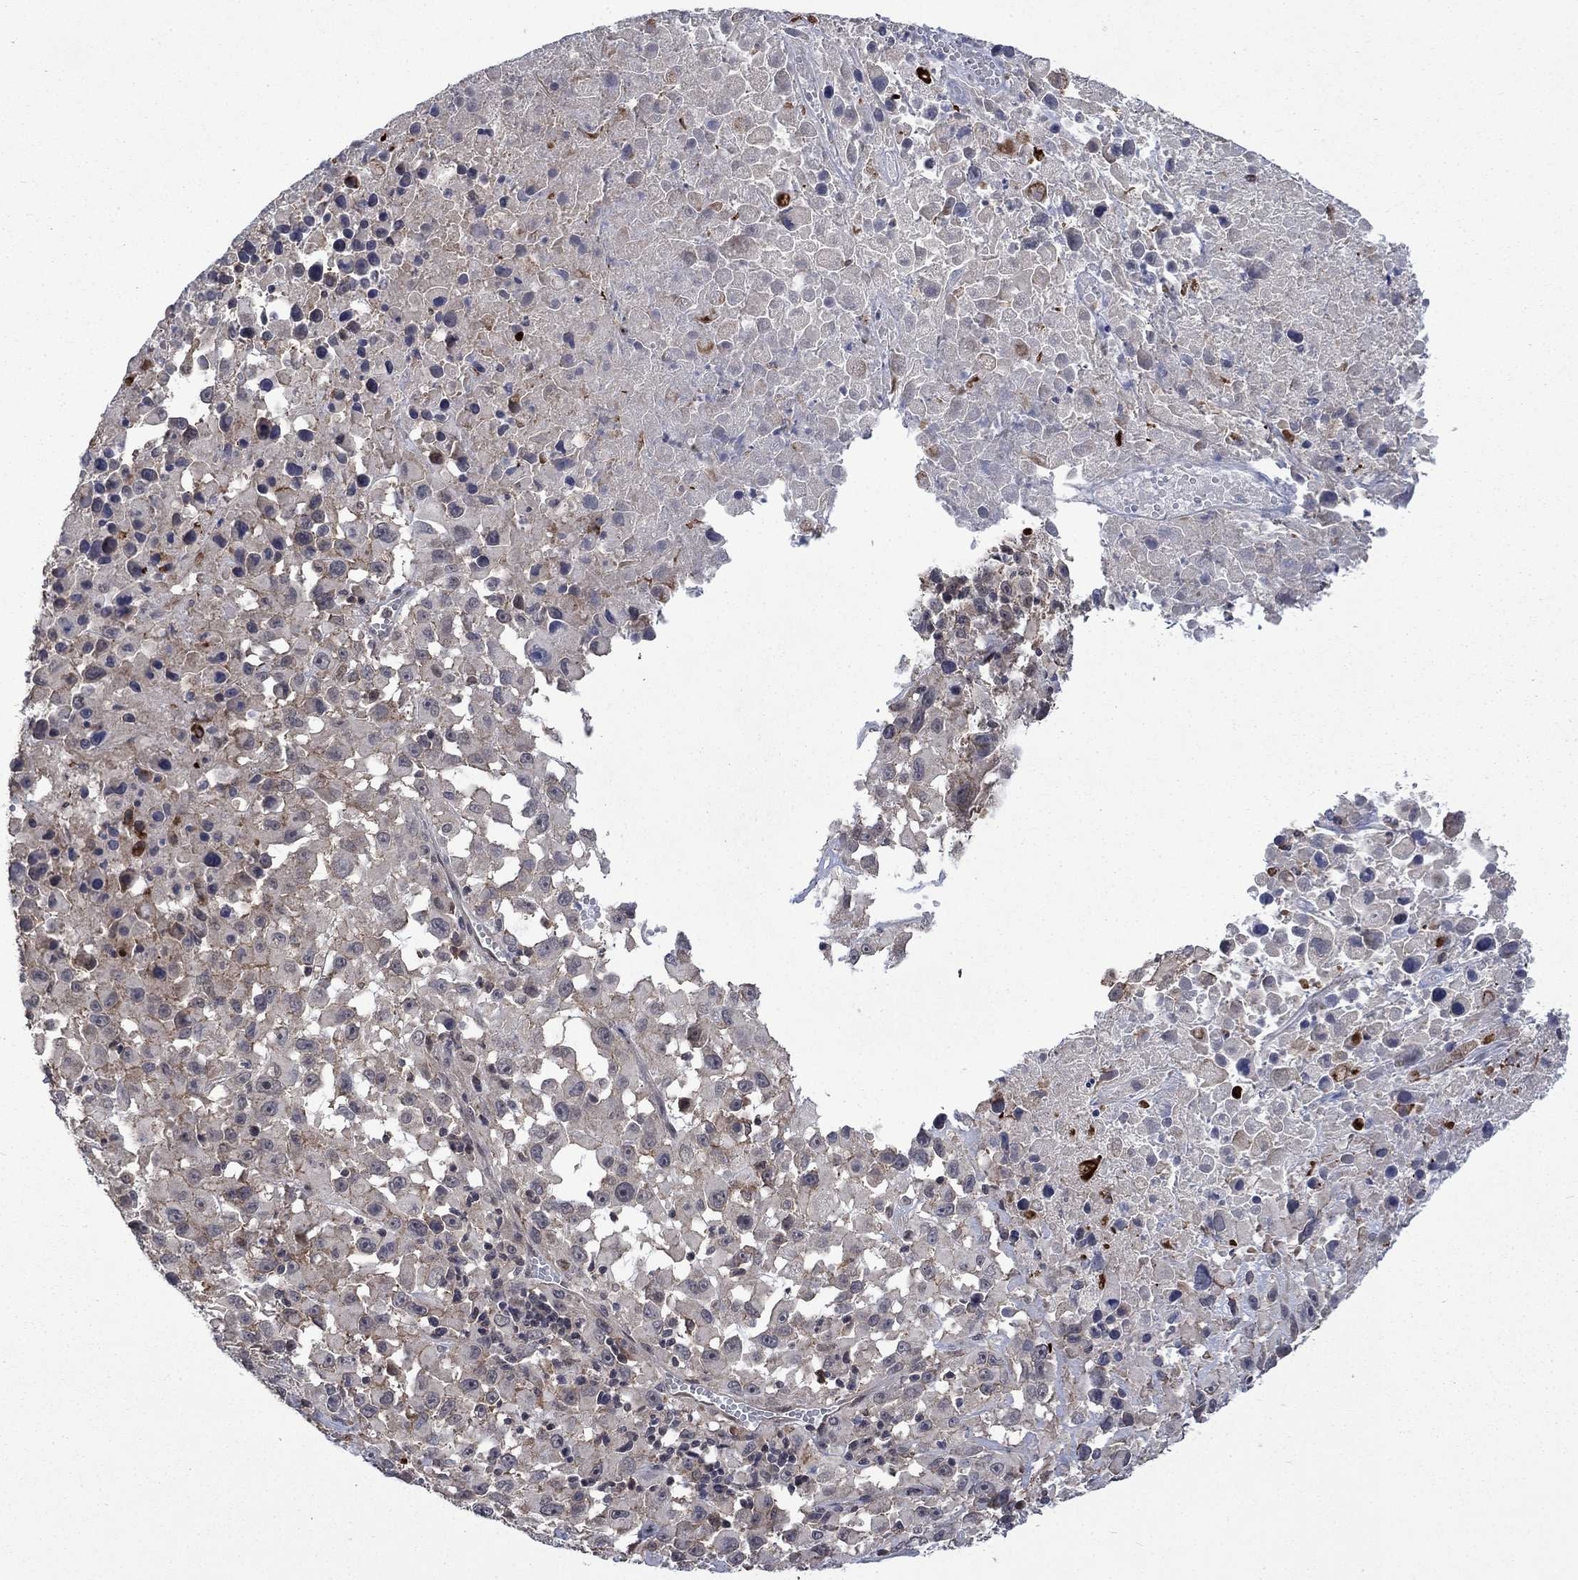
{"staining": {"intensity": "negative", "quantity": "none", "location": "none"}, "tissue": "melanoma", "cell_type": "Tumor cells", "image_type": "cancer", "snomed": [{"axis": "morphology", "description": "Malignant melanoma, Metastatic site"}, {"axis": "topography", "description": "Lymph node"}], "caption": "Tumor cells show no significant staining in malignant melanoma (metastatic site).", "gene": "PPP1R9A", "patient": {"sex": "male", "age": 50}}